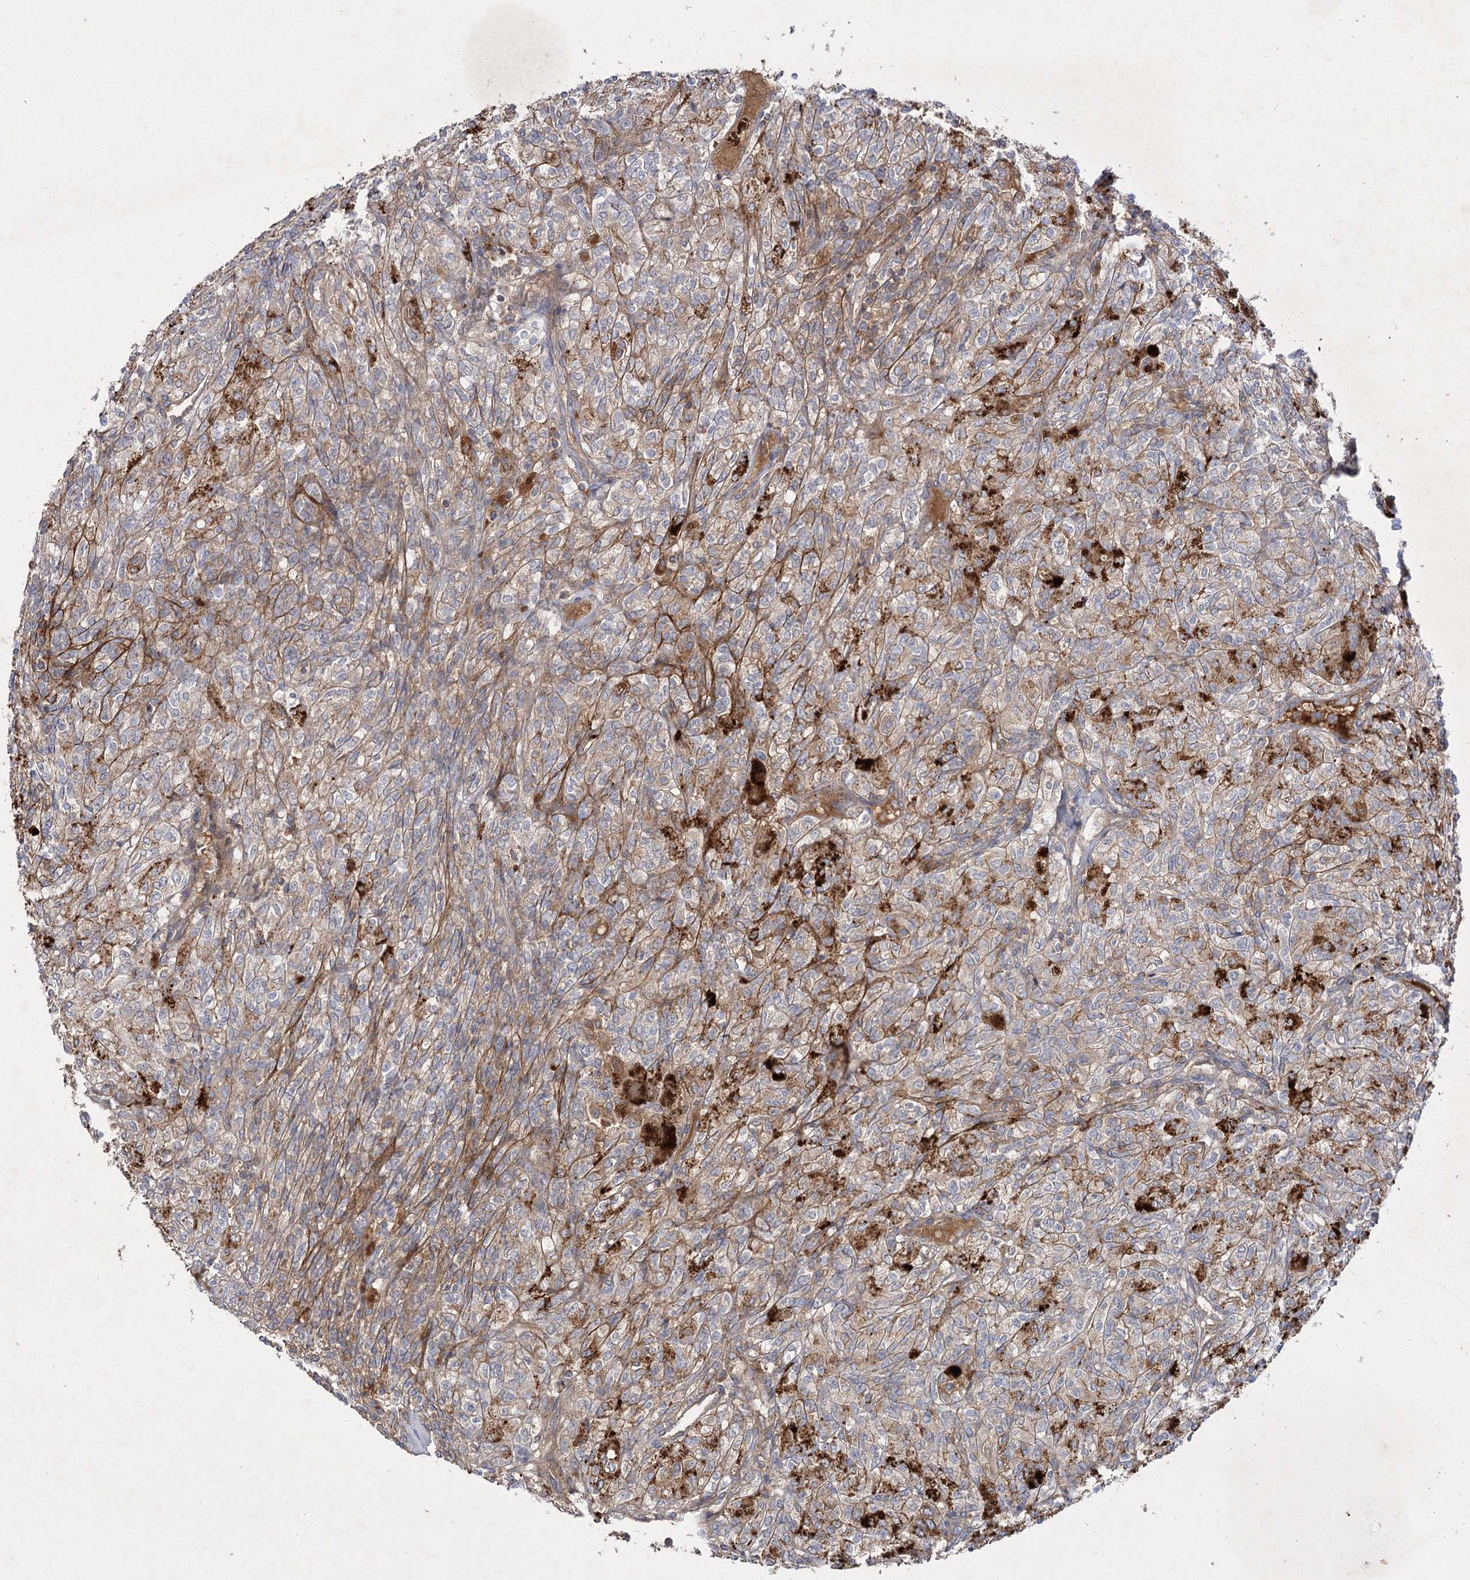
{"staining": {"intensity": "moderate", "quantity": ">75%", "location": "cytoplasmic/membranous"}, "tissue": "renal cancer", "cell_type": "Tumor cells", "image_type": "cancer", "snomed": [{"axis": "morphology", "description": "Adenocarcinoma, NOS"}, {"axis": "topography", "description": "Kidney"}], "caption": "Protein positivity by IHC exhibits moderate cytoplasmic/membranous staining in about >75% of tumor cells in renal cancer.", "gene": "KIAA0825", "patient": {"sex": "male", "age": 77}}